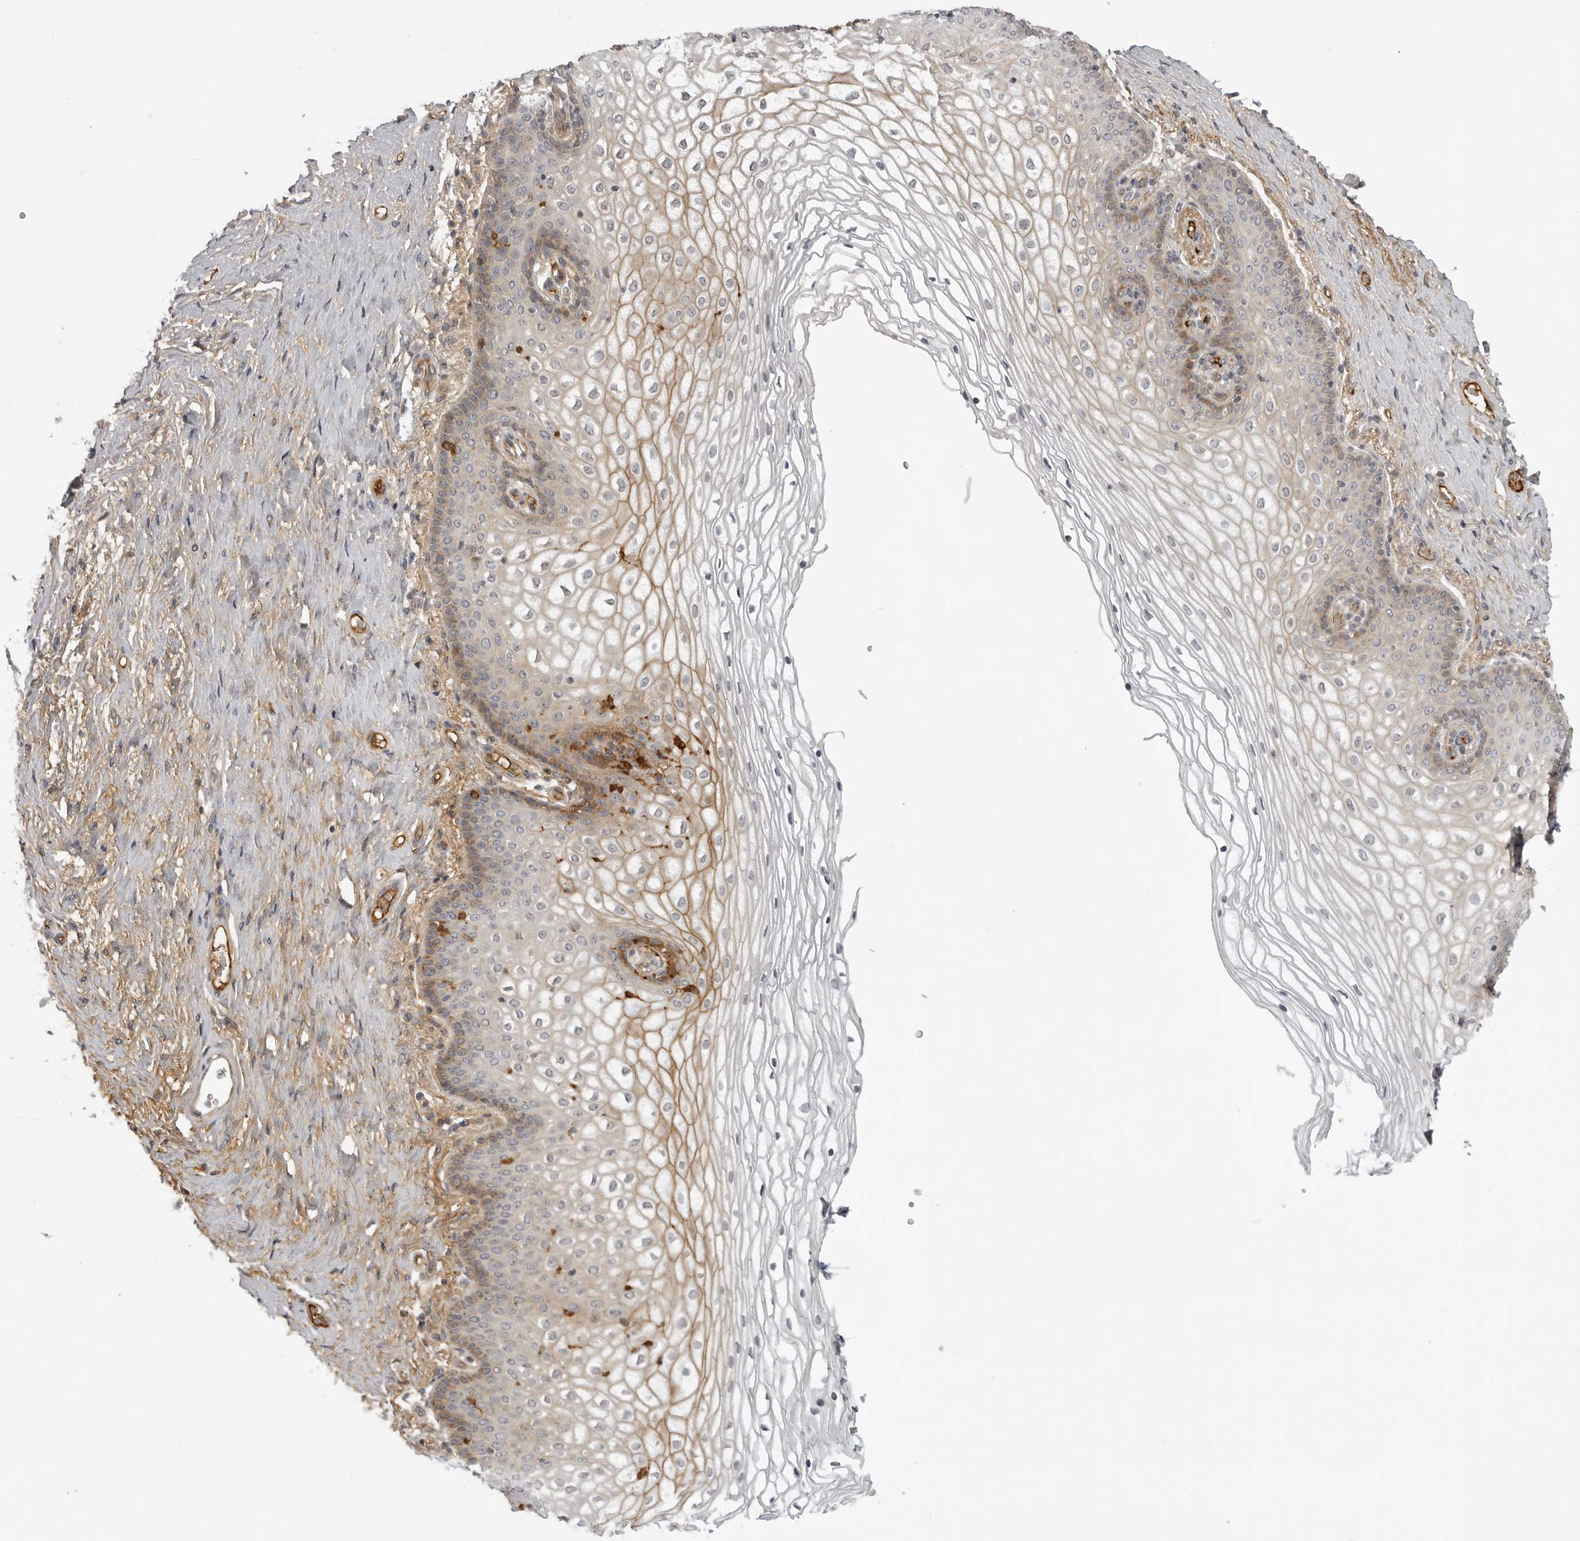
{"staining": {"intensity": "moderate", "quantity": "<25%", "location": "cytoplasmic/membranous"}, "tissue": "vagina", "cell_type": "Squamous epithelial cells", "image_type": "normal", "snomed": [{"axis": "morphology", "description": "Normal tissue, NOS"}, {"axis": "topography", "description": "Vagina"}], "caption": "A low amount of moderate cytoplasmic/membranous expression is appreciated in approximately <25% of squamous epithelial cells in benign vagina. The staining is performed using DAB brown chromogen to label protein expression. The nuclei are counter-stained blue using hematoxylin.", "gene": "PLEKHF2", "patient": {"sex": "female", "age": 60}}